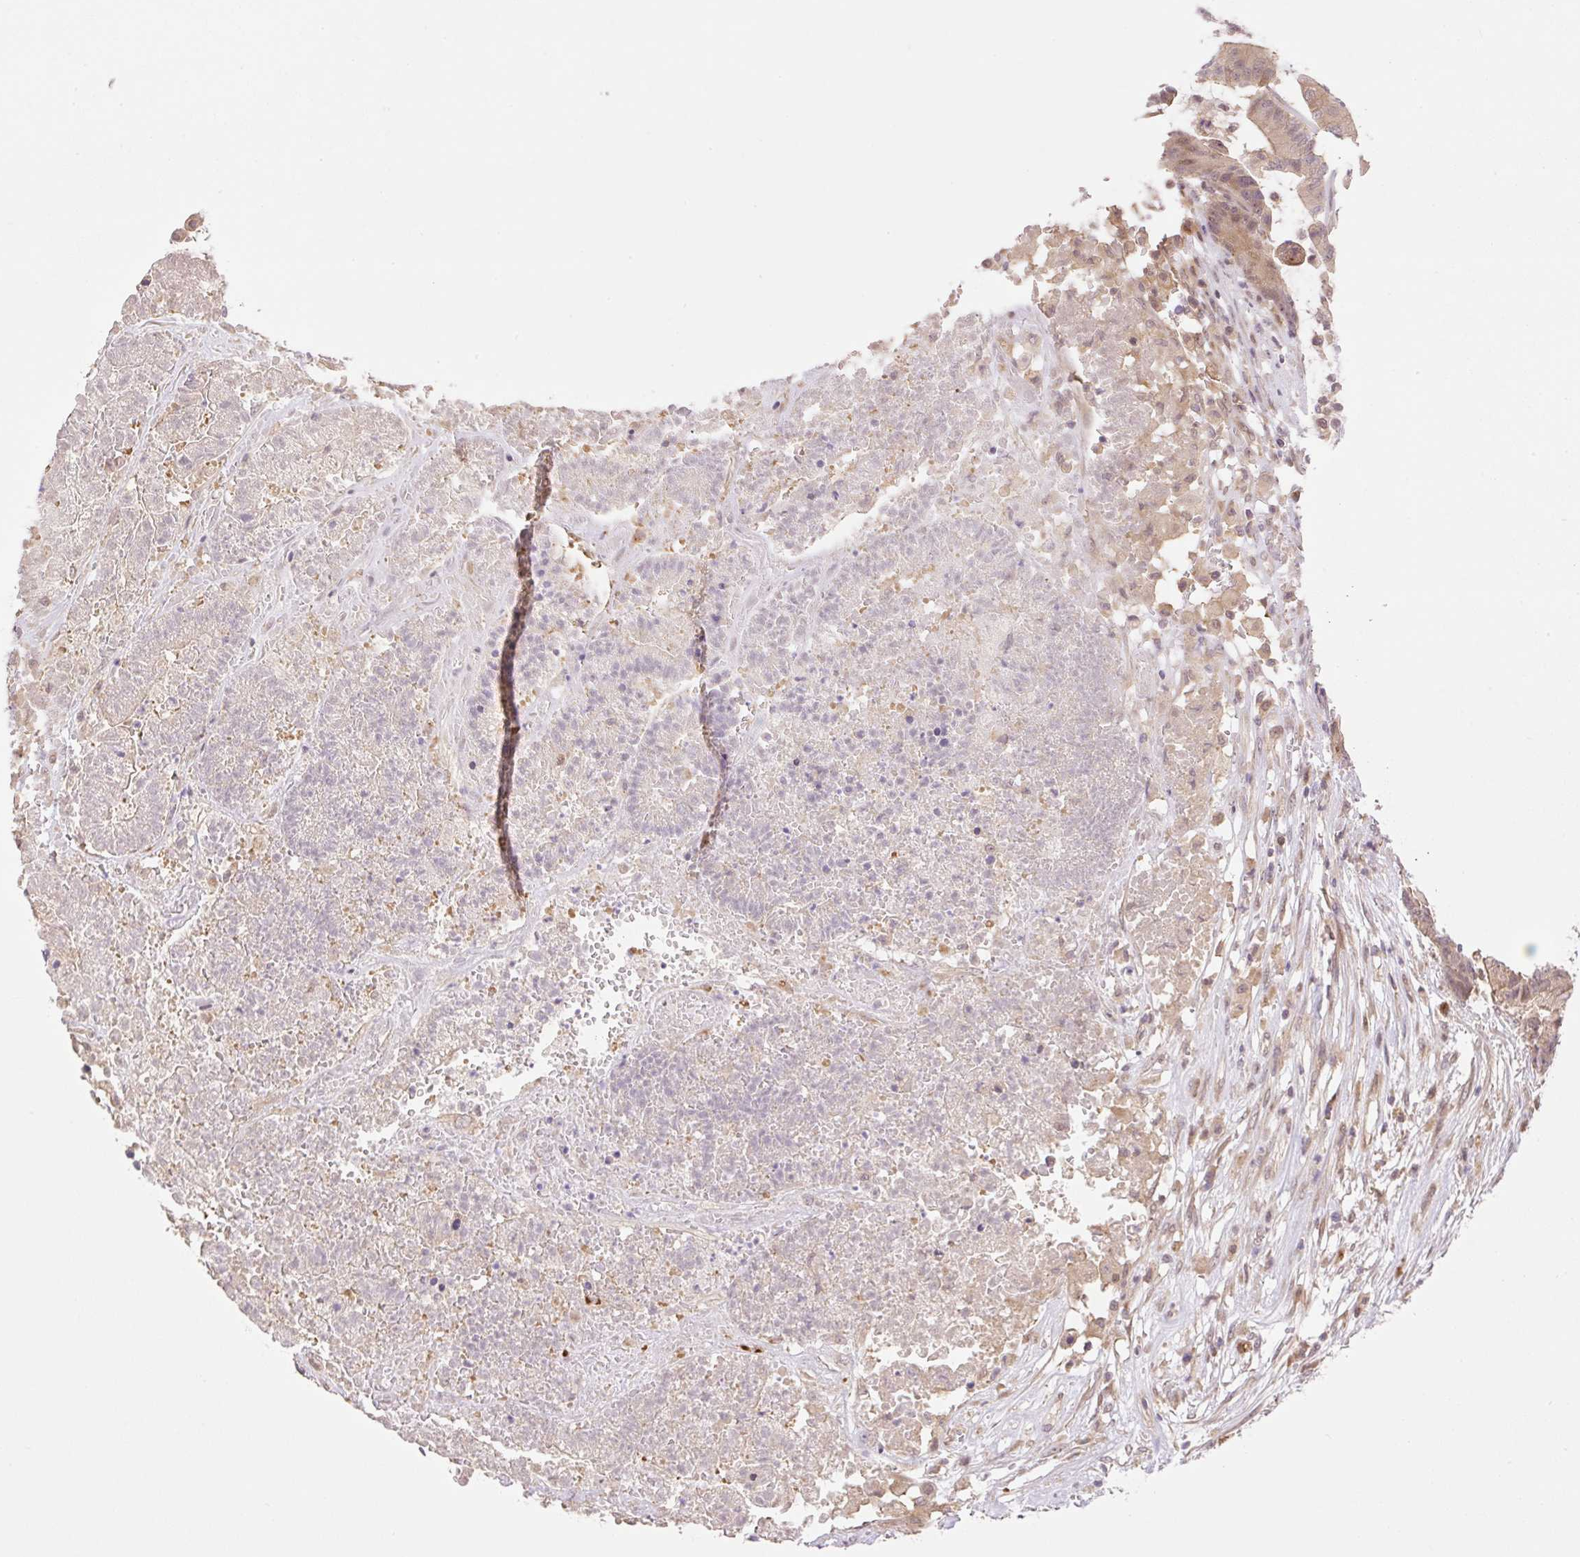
{"staining": {"intensity": "moderate", "quantity": "25%-75%", "location": "cytoplasmic/membranous,nuclear"}, "tissue": "colorectal cancer", "cell_type": "Tumor cells", "image_type": "cancer", "snomed": [{"axis": "morphology", "description": "Adenocarcinoma, NOS"}, {"axis": "topography", "description": "Colon"}], "caption": "IHC photomicrograph of neoplastic tissue: human colorectal cancer (adenocarcinoma) stained using IHC shows medium levels of moderate protein expression localized specifically in the cytoplasmic/membranous and nuclear of tumor cells, appearing as a cytoplasmic/membranous and nuclear brown color.", "gene": "VPS25", "patient": {"sex": "female", "age": 84}}